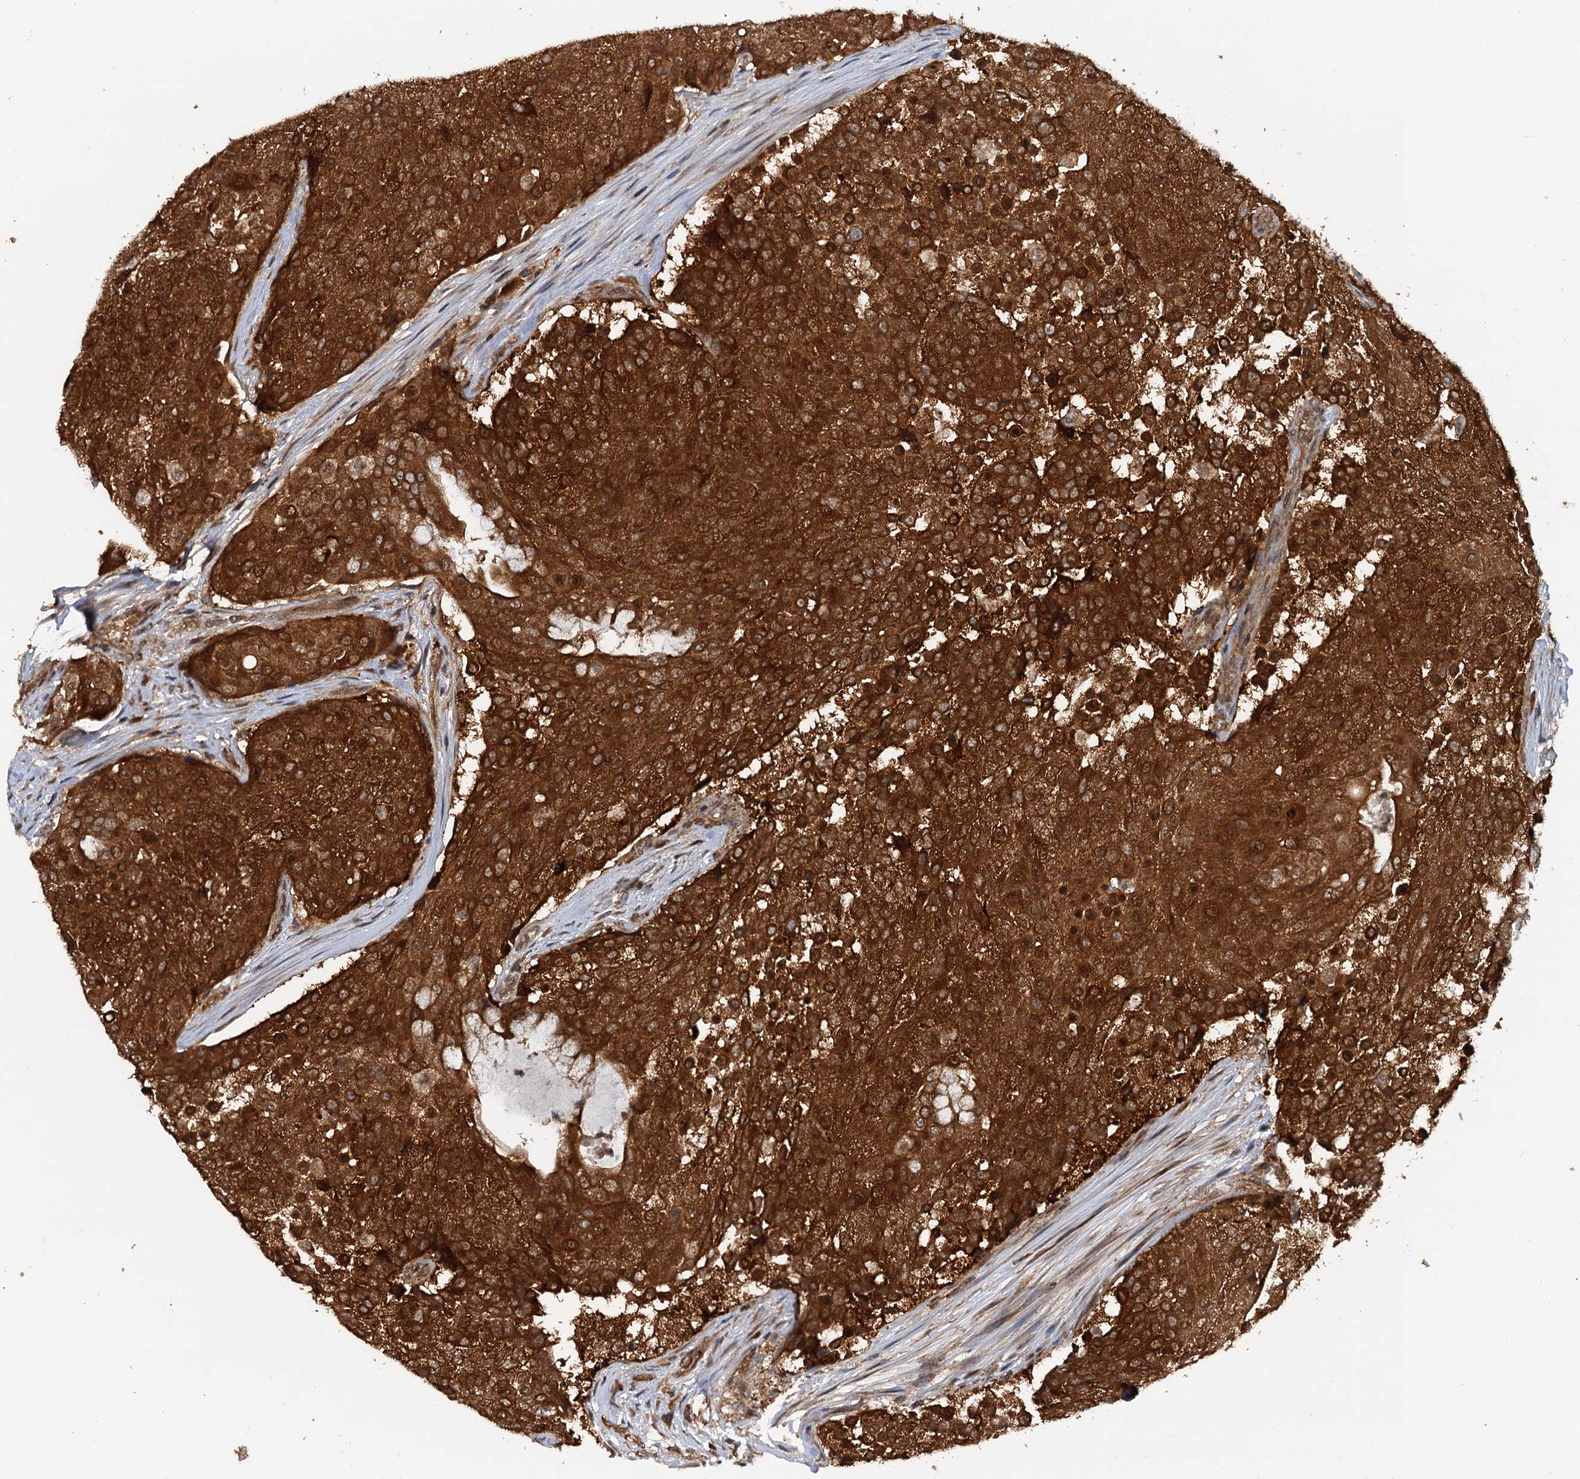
{"staining": {"intensity": "strong", "quantity": ">75%", "location": "cytoplasmic/membranous,nuclear"}, "tissue": "urothelial cancer", "cell_type": "Tumor cells", "image_type": "cancer", "snomed": [{"axis": "morphology", "description": "Urothelial carcinoma, High grade"}, {"axis": "topography", "description": "Urinary bladder"}], "caption": "Approximately >75% of tumor cells in urothelial carcinoma (high-grade) reveal strong cytoplasmic/membranous and nuclear protein positivity as visualized by brown immunohistochemical staining.", "gene": "STUB1", "patient": {"sex": "female", "age": 63}}